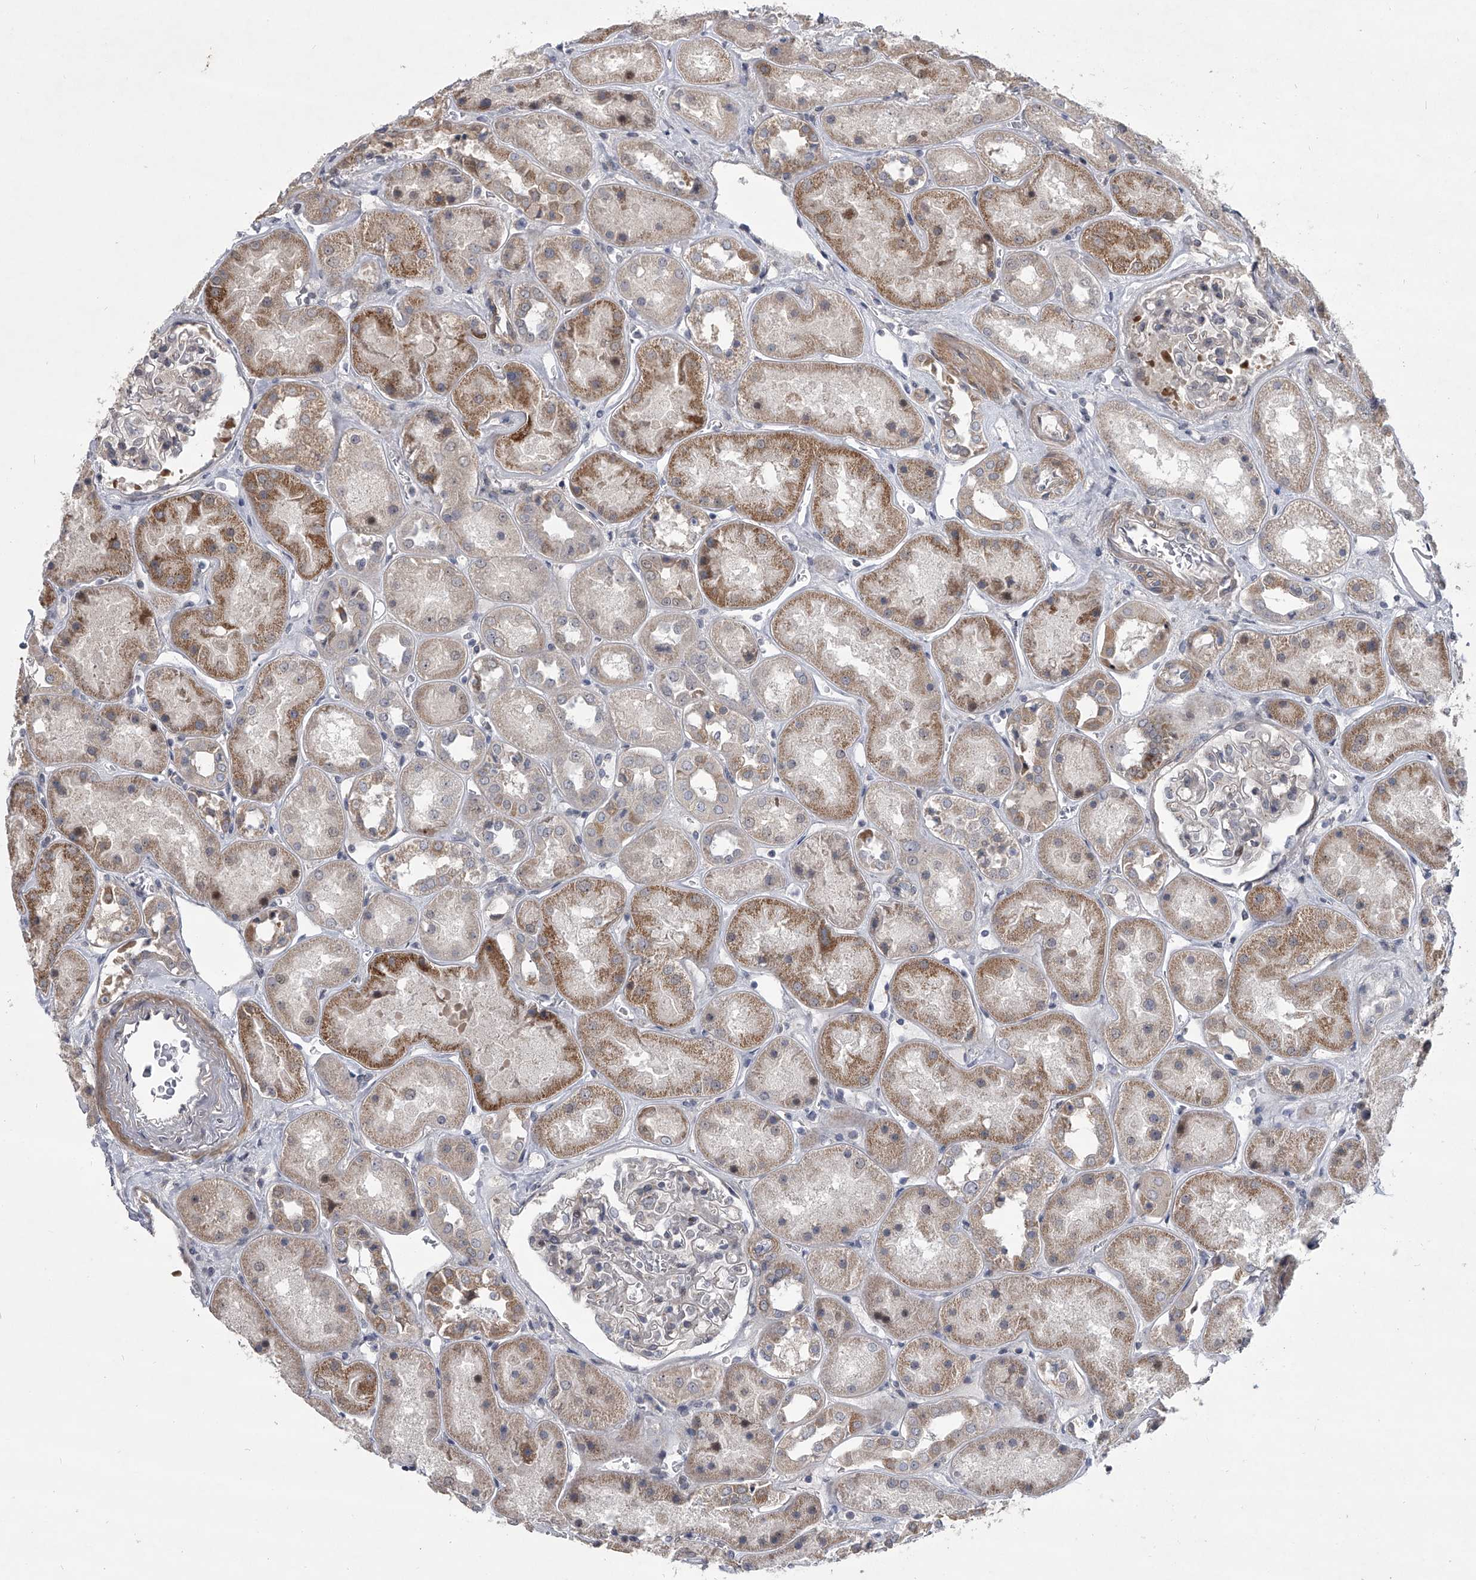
{"staining": {"intensity": "negative", "quantity": "none", "location": "none"}, "tissue": "kidney", "cell_type": "Cells in glomeruli", "image_type": "normal", "snomed": [{"axis": "morphology", "description": "Normal tissue, NOS"}, {"axis": "topography", "description": "Kidney"}], "caption": "High magnification brightfield microscopy of benign kidney stained with DAB (brown) and counterstained with hematoxylin (blue): cells in glomeruli show no significant positivity.", "gene": "HEATR6", "patient": {"sex": "male", "age": 70}}